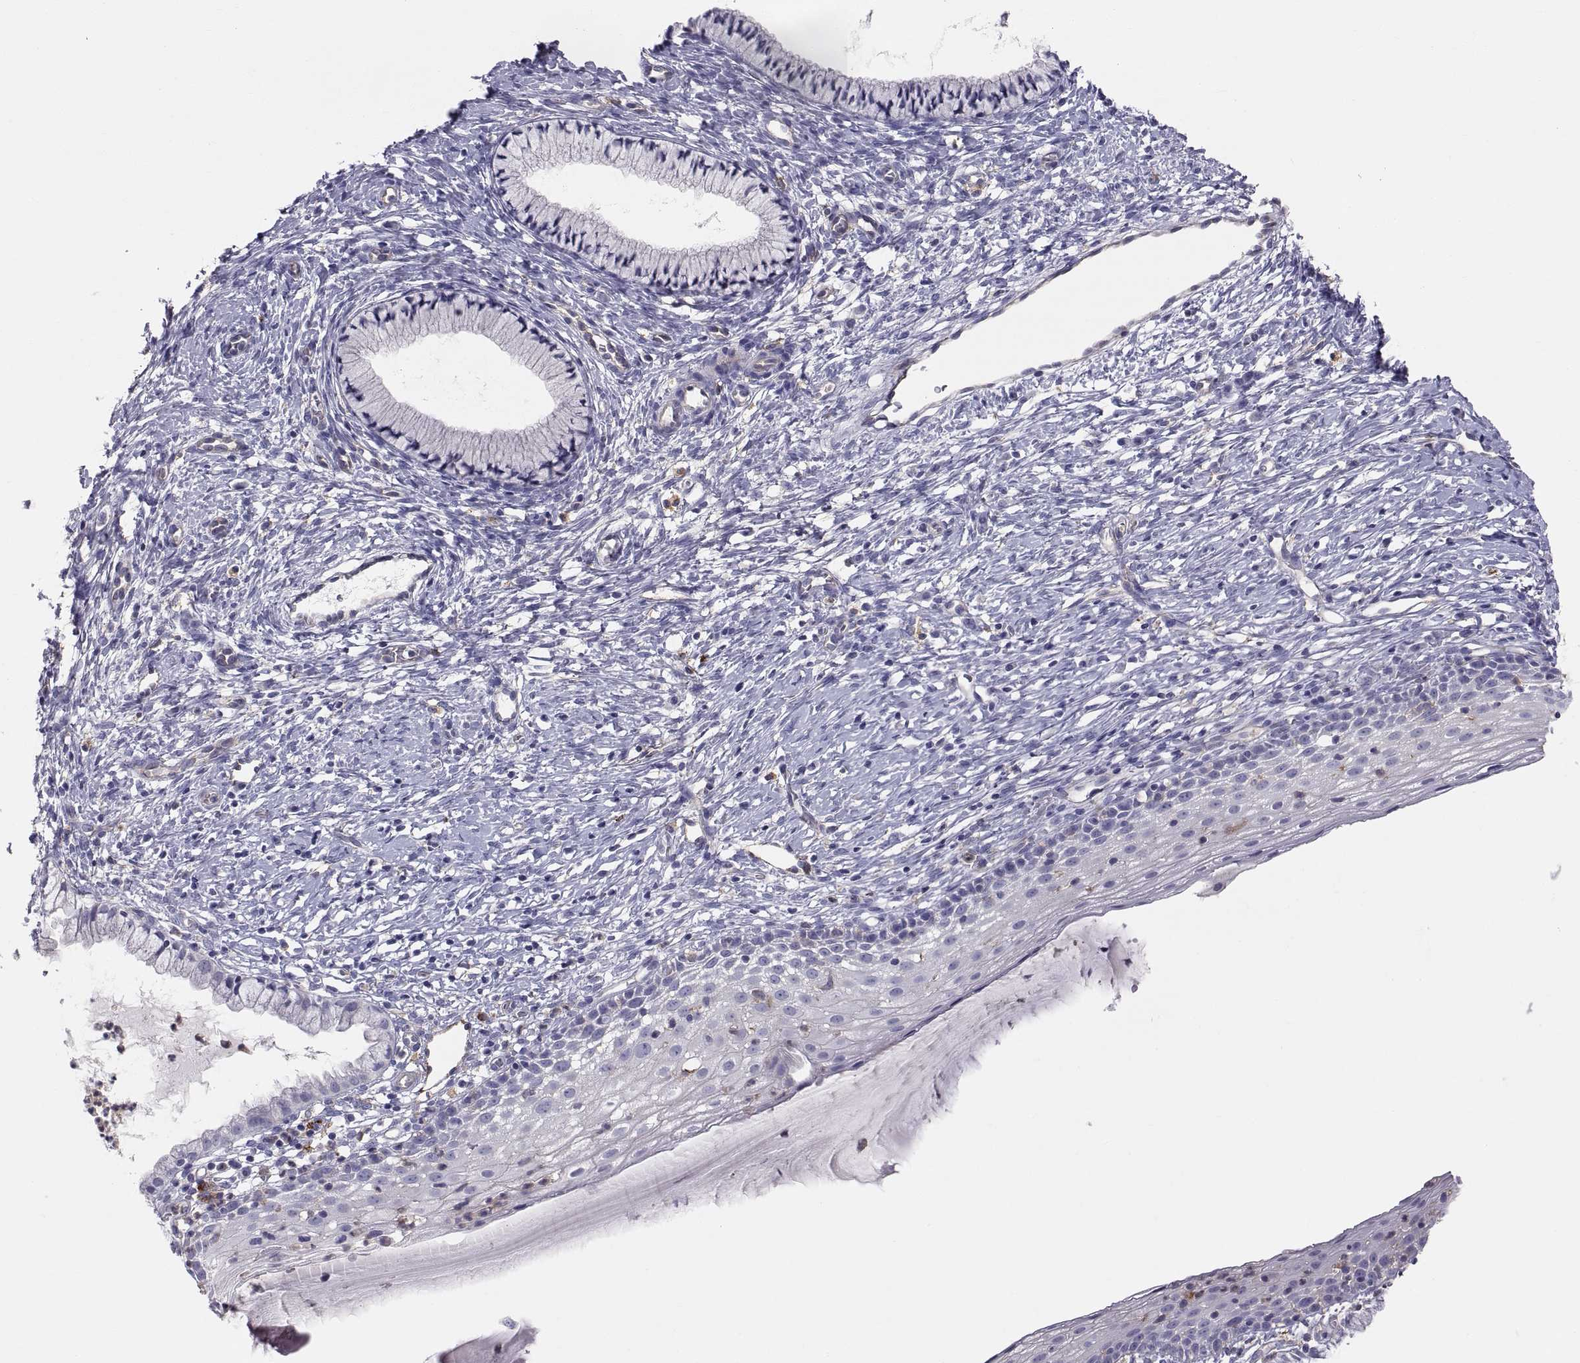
{"staining": {"intensity": "negative", "quantity": "none", "location": "none"}, "tissue": "cervix", "cell_type": "Glandular cells", "image_type": "normal", "snomed": [{"axis": "morphology", "description": "Normal tissue, NOS"}, {"axis": "topography", "description": "Cervix"}], "caption": "IHC image of benign cervix stained for a protein (brown), which reveals no positivity in glandular cells. (DAB IHC, high magnification).", "gene": "RALB", "patient": {"sex": "female", "age": 39}}